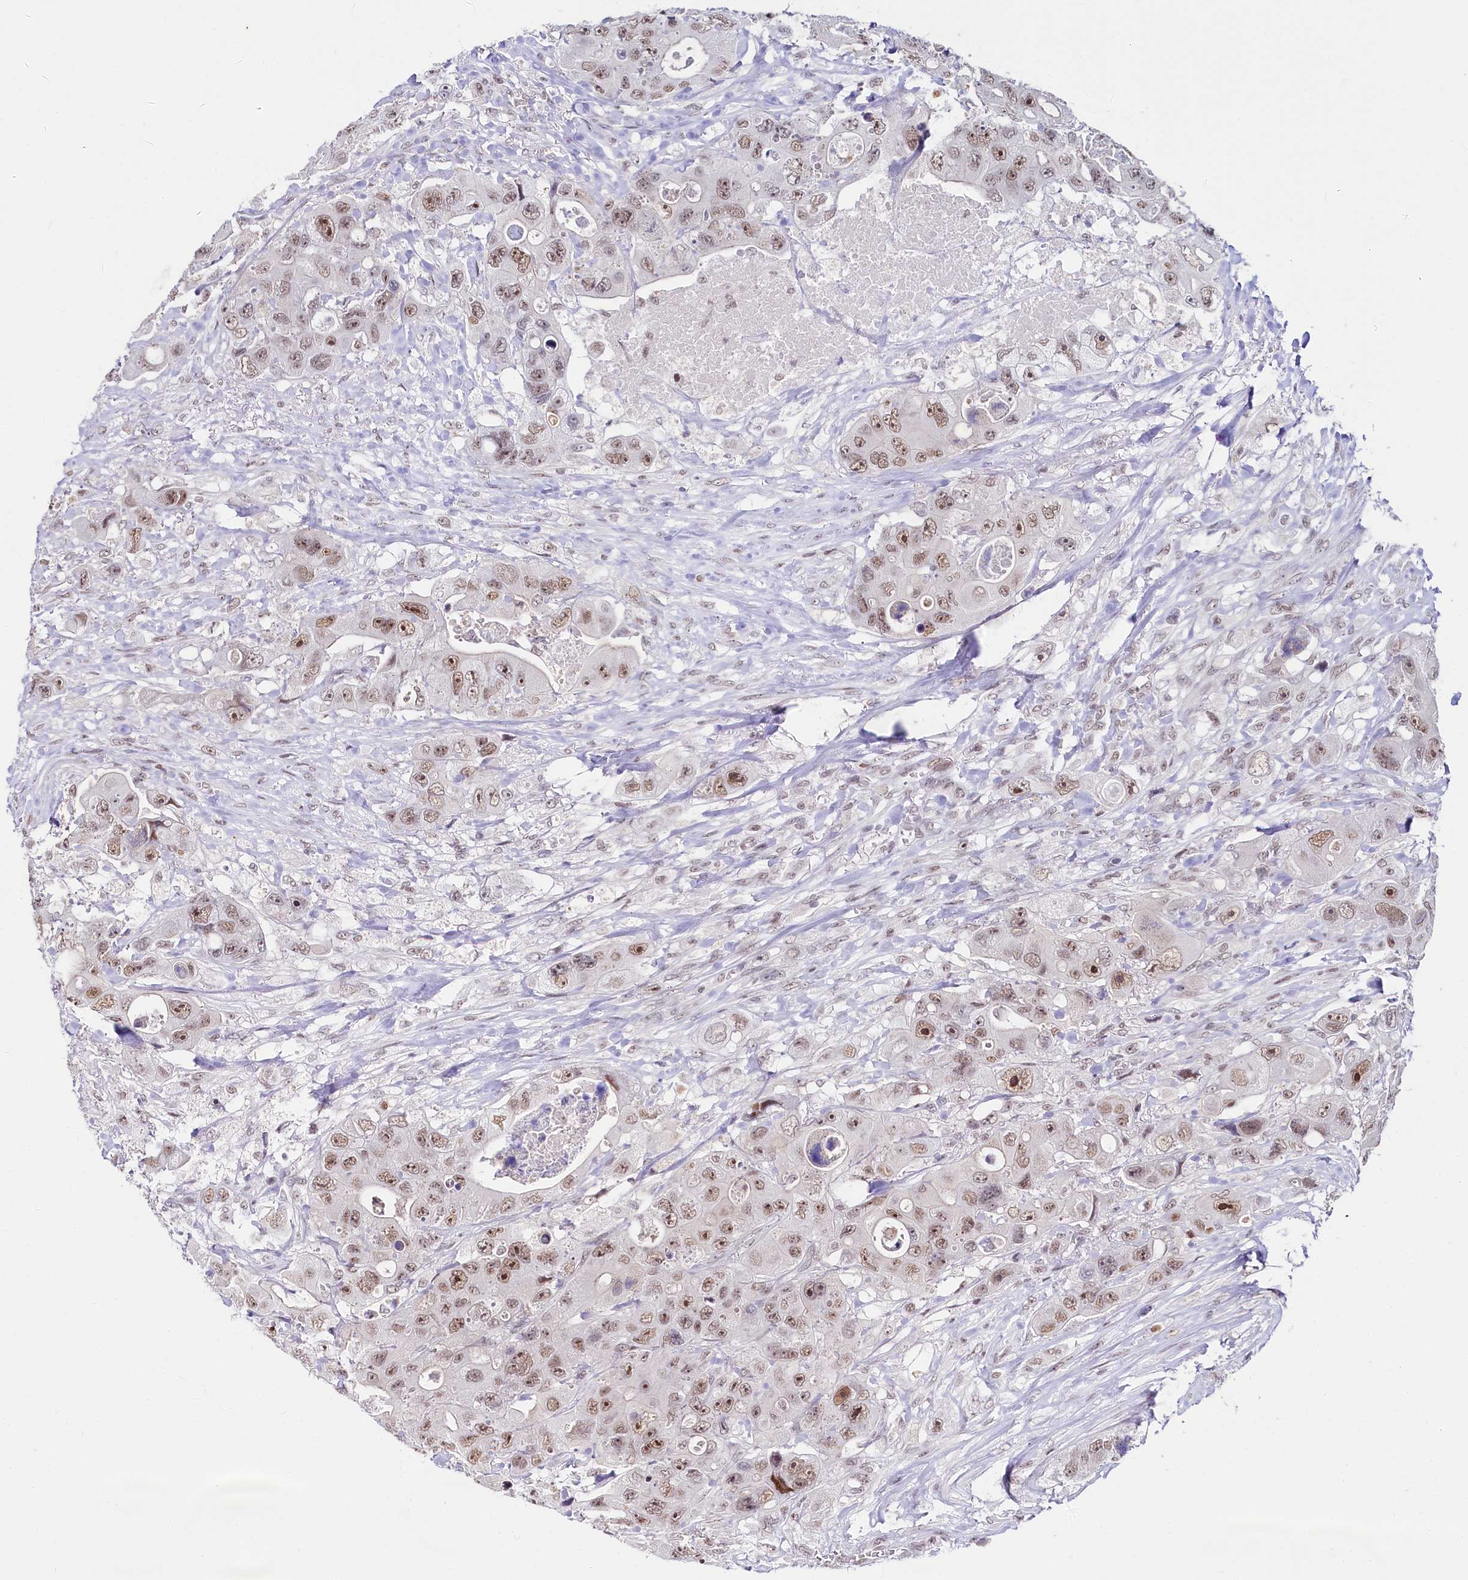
{"staining": {"intensity": "moderate", "quantity": "25%-75%", "location": "nuclear"}, "tissue": "colorectal cancer", "cell_type": "Tumor cells", "image_type": "cancer", "snomed": [{"axis": "morphology", "description": "Adenocarcinoma, NOS"}, {"axis": "topography", "description": "Colon"}], "caption": "This image exhibits colorectal cancer (adenocarcinoma) stained with immunohistochemistry (IHC) to label a protein in brown. The nuclear of tumor cells show moderate positivity for the protein. Nuclei are counter-stained blue.", "gene": "SCAF11", "patient": {"sex": "female", "age": 46}}